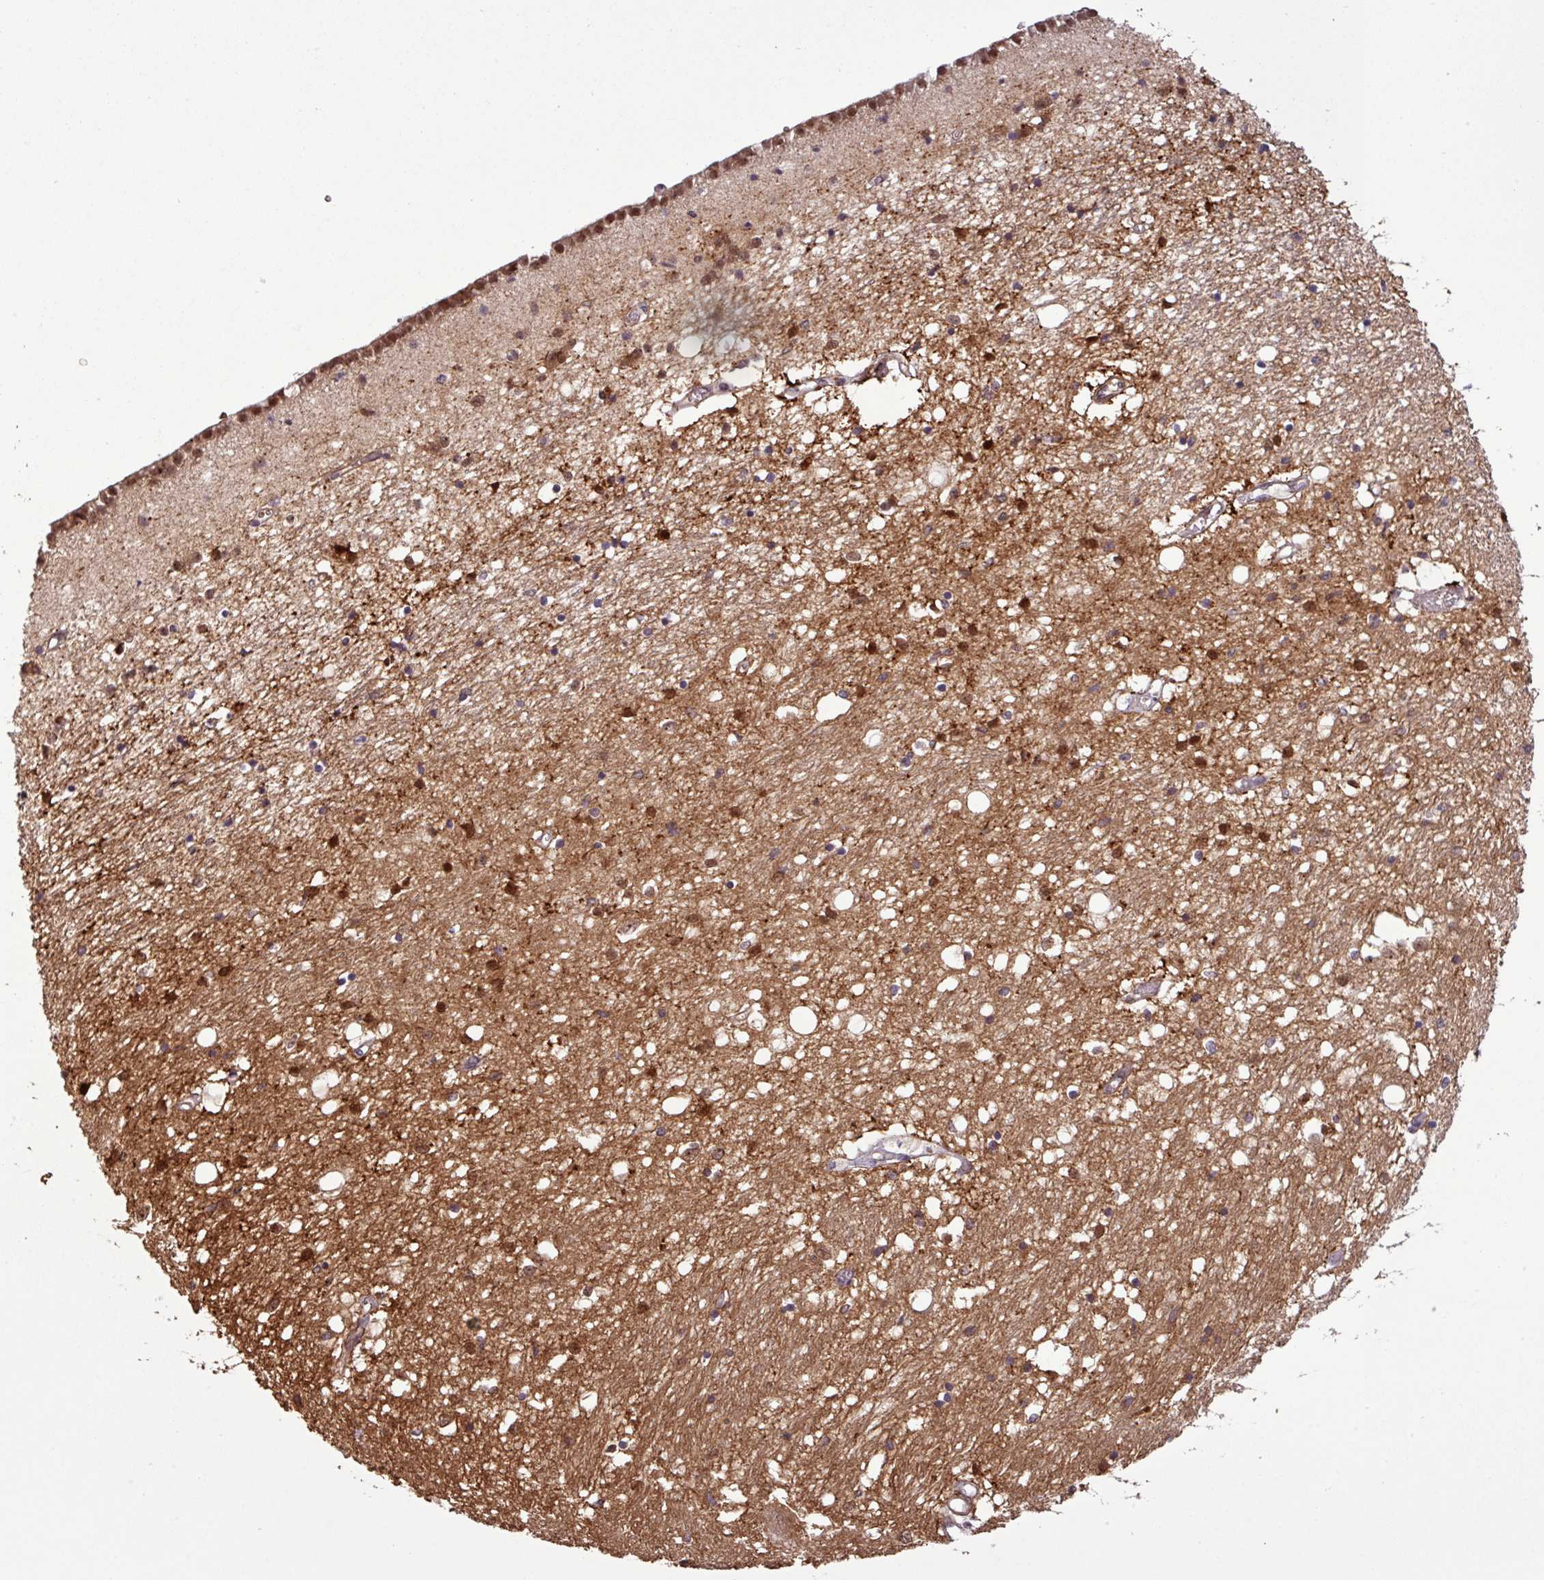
{"staining": {"intensity": "moderate", "quantity": "<25%", "location": "cytoplasmic/membranous,nuclear"}, "tissue": "caudate", "cell_type": "Glial cells", "image_type": "normal", "snomed": [{"axis": "morphology", "description": "Normal tissue, NOS"}, {"axis": "topography", "description": "Lateral ventricle wall"}], "caption": "Protein analysis of benign caudate demonstrates moderate cytoplasmic/membranous,nuclear positivity in about <25% of glial cells.", "gene": "C7orf50", "patient": {"sex": "male", "age": 70}}